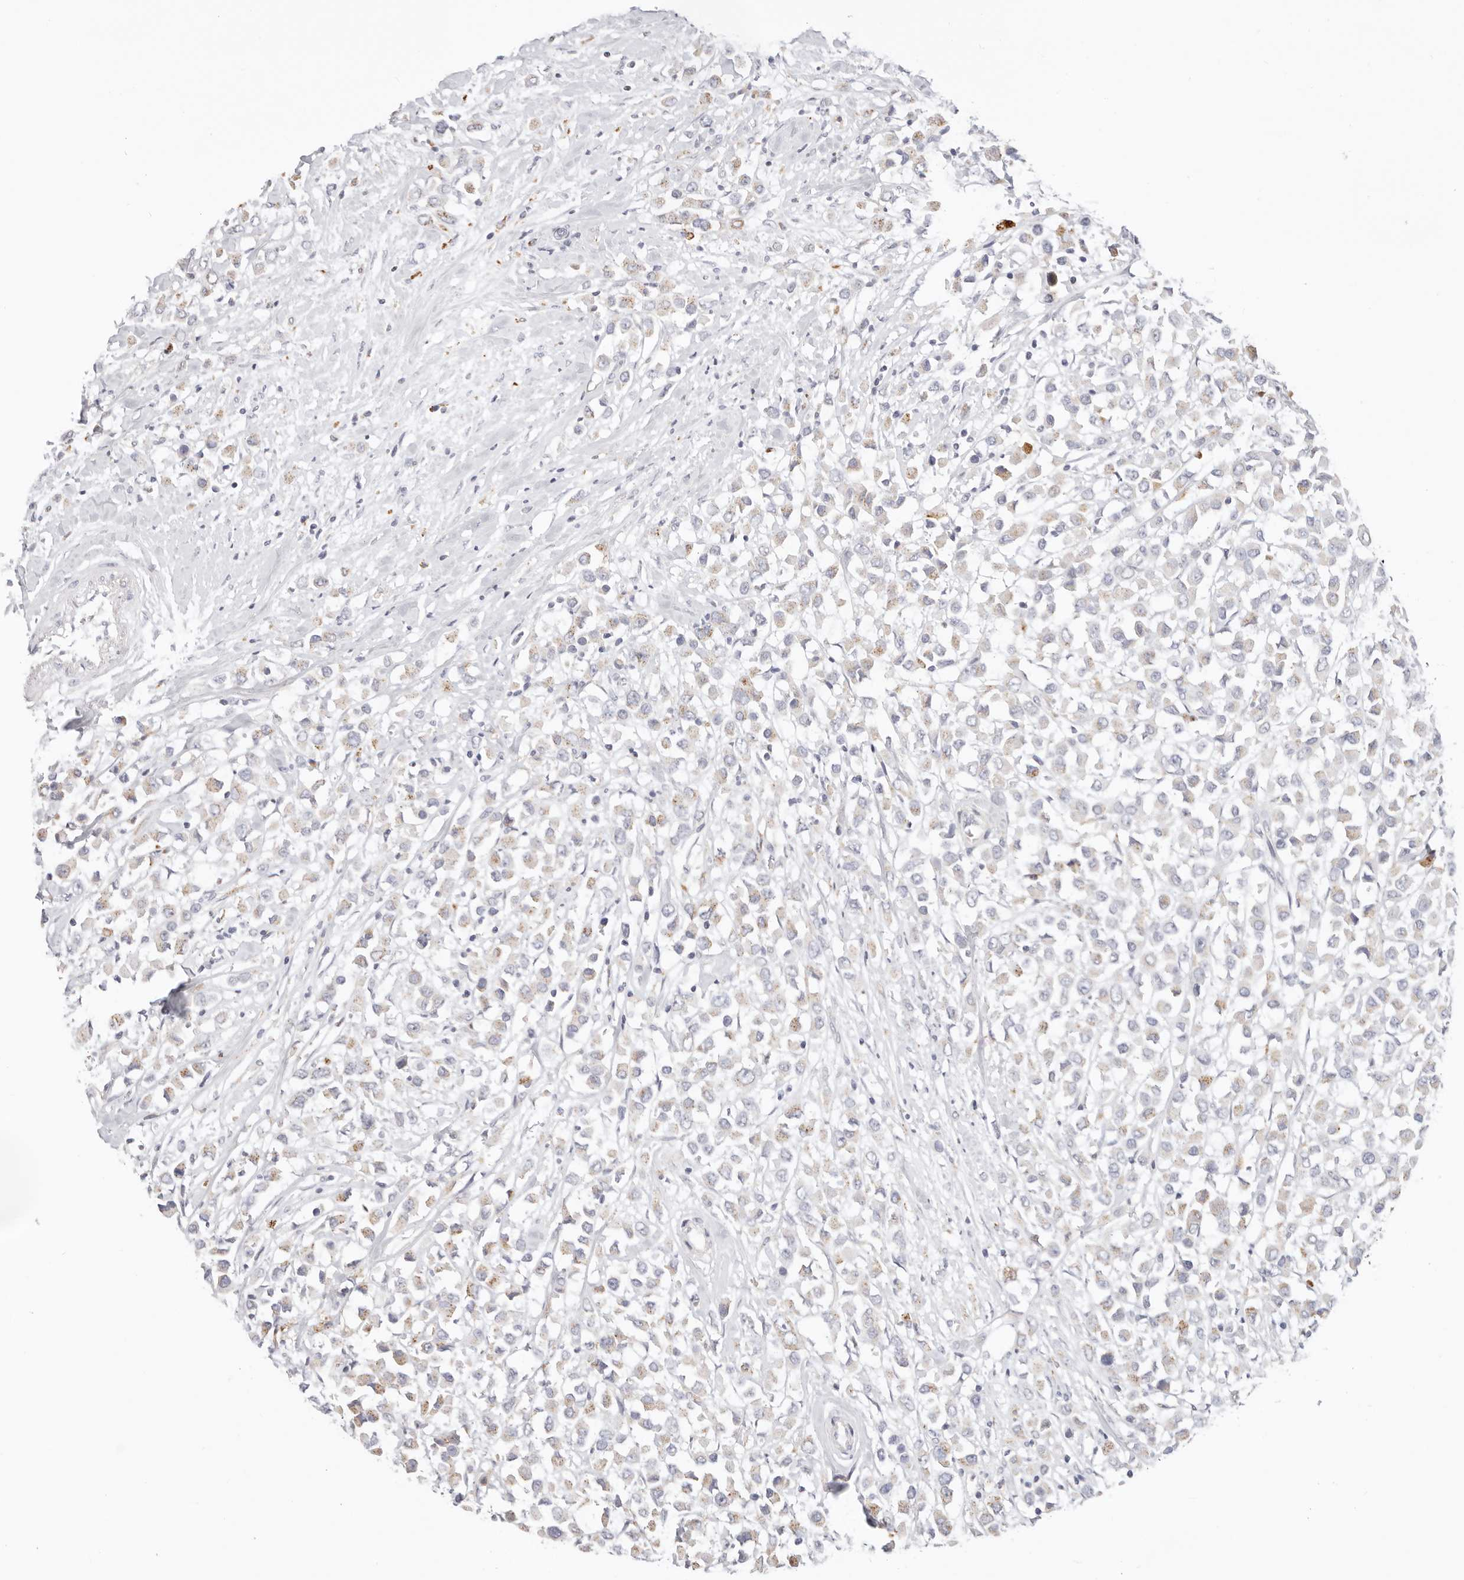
{"staining": {"intensity": "weak", "quantity": "<25%", "location": "cytoplasmic/membranous"}, "tissue": "breast cancer", "cell_type": "Tumor cells", "image_type": "cancer", "snomed": [{"axis": "morphology", "description": "Duct carcinoma"}, {"axis": "topography", "description": "Breast"}], "caption": "IHC image of breast infiltrating ductal carcinoma stained for a protein (brown), which displays no expression in tumor cells.", "gene": "STKLD1", "patient": {"sex": "female", "age": 61}}